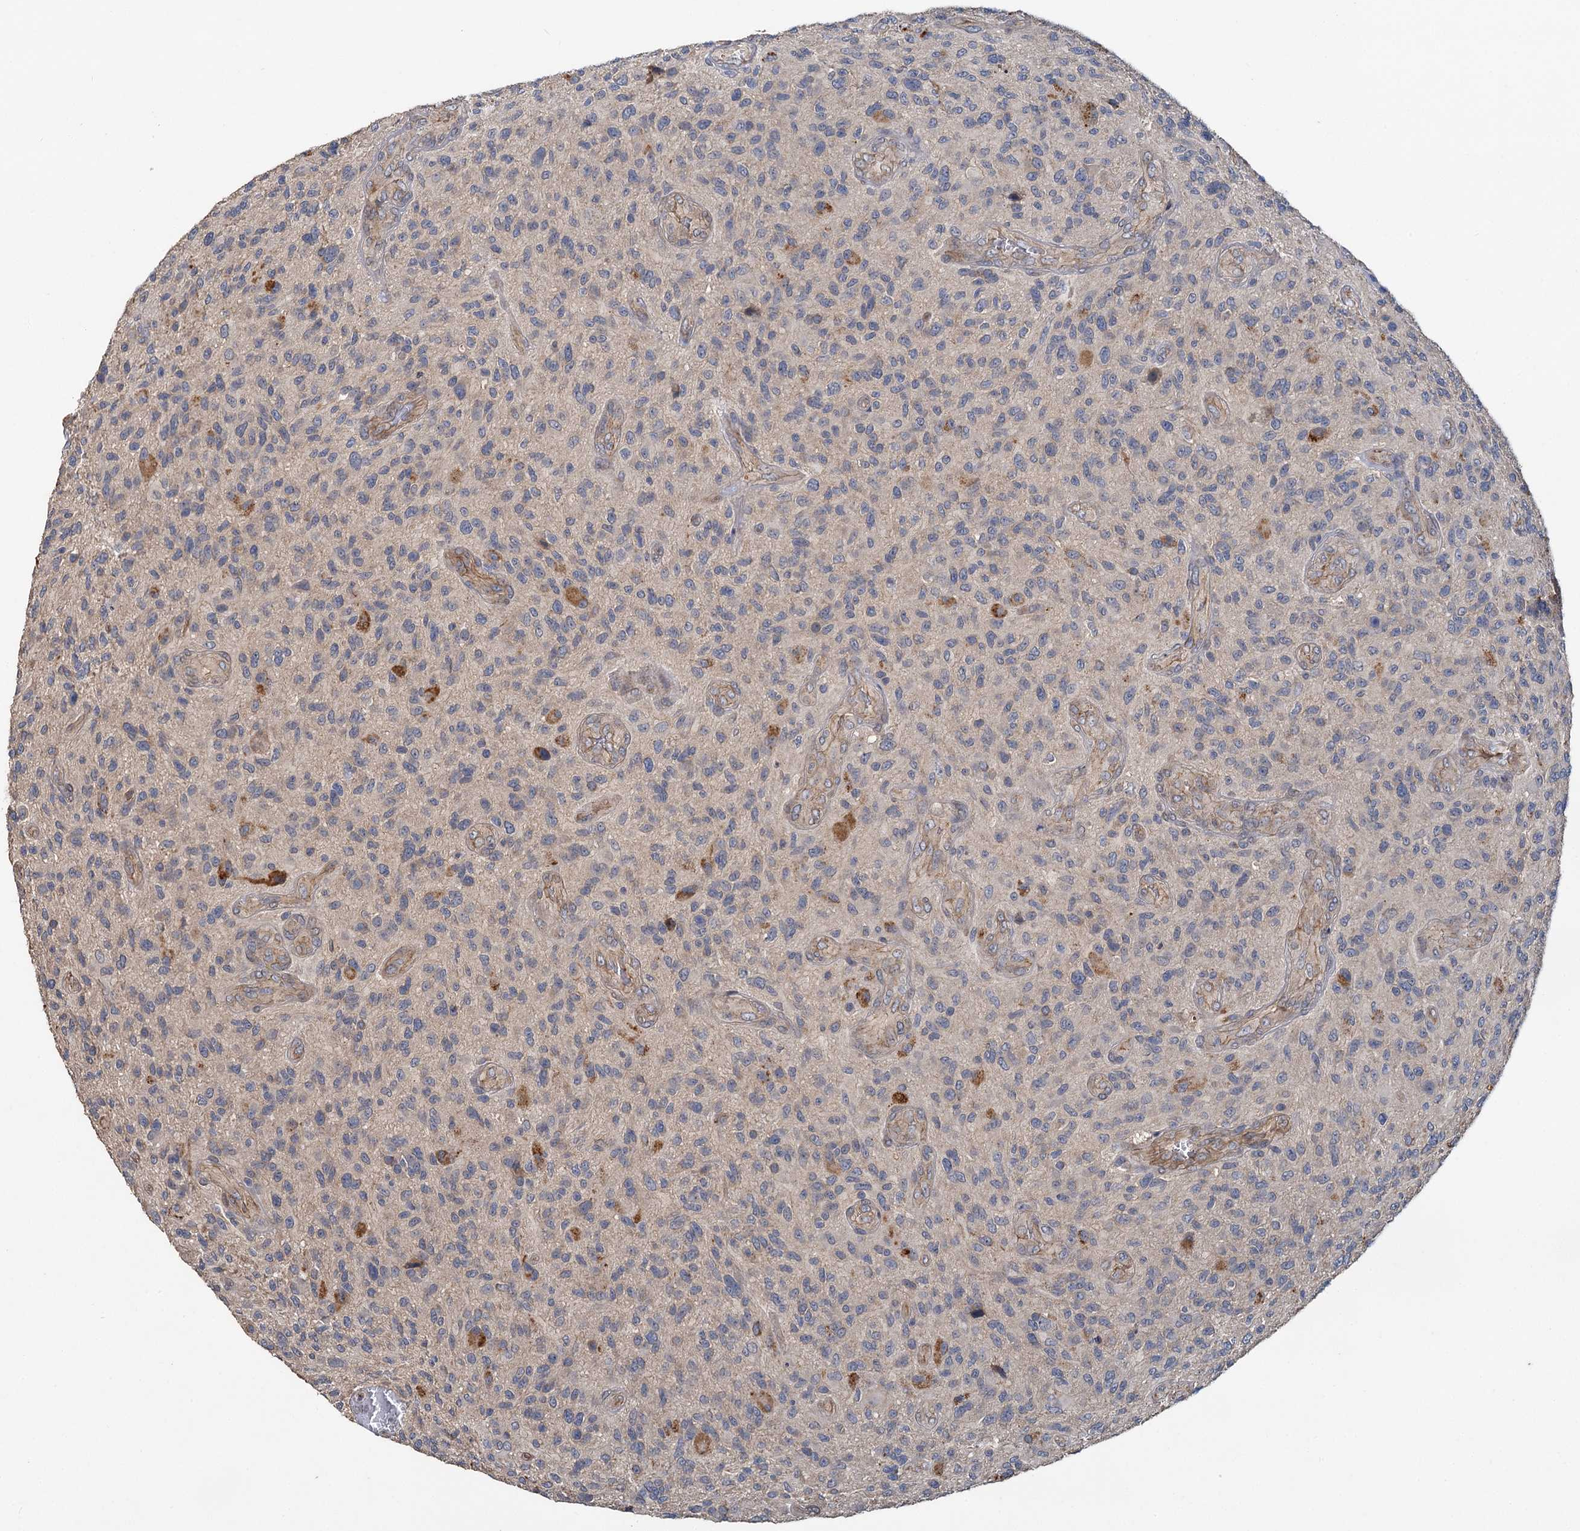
{"staining": {"intensity": "negative", "quantity": "none", "location": "none"}, "tissue": "glioma", "cell_type": "Tumor cells", "image_type": "cancer", "snomed": [{"axis": "morphology", "description": "Glioma, malignant, High grade"}, {"axis": "topography", "description": "Brain"}], "caption": "The image shows no staining of tumor cells in malignant glioma (high-grade). Nuclei are stained in blue.", "gene": "ZNF324", "patient": {"sex": "male", "age": 47}}